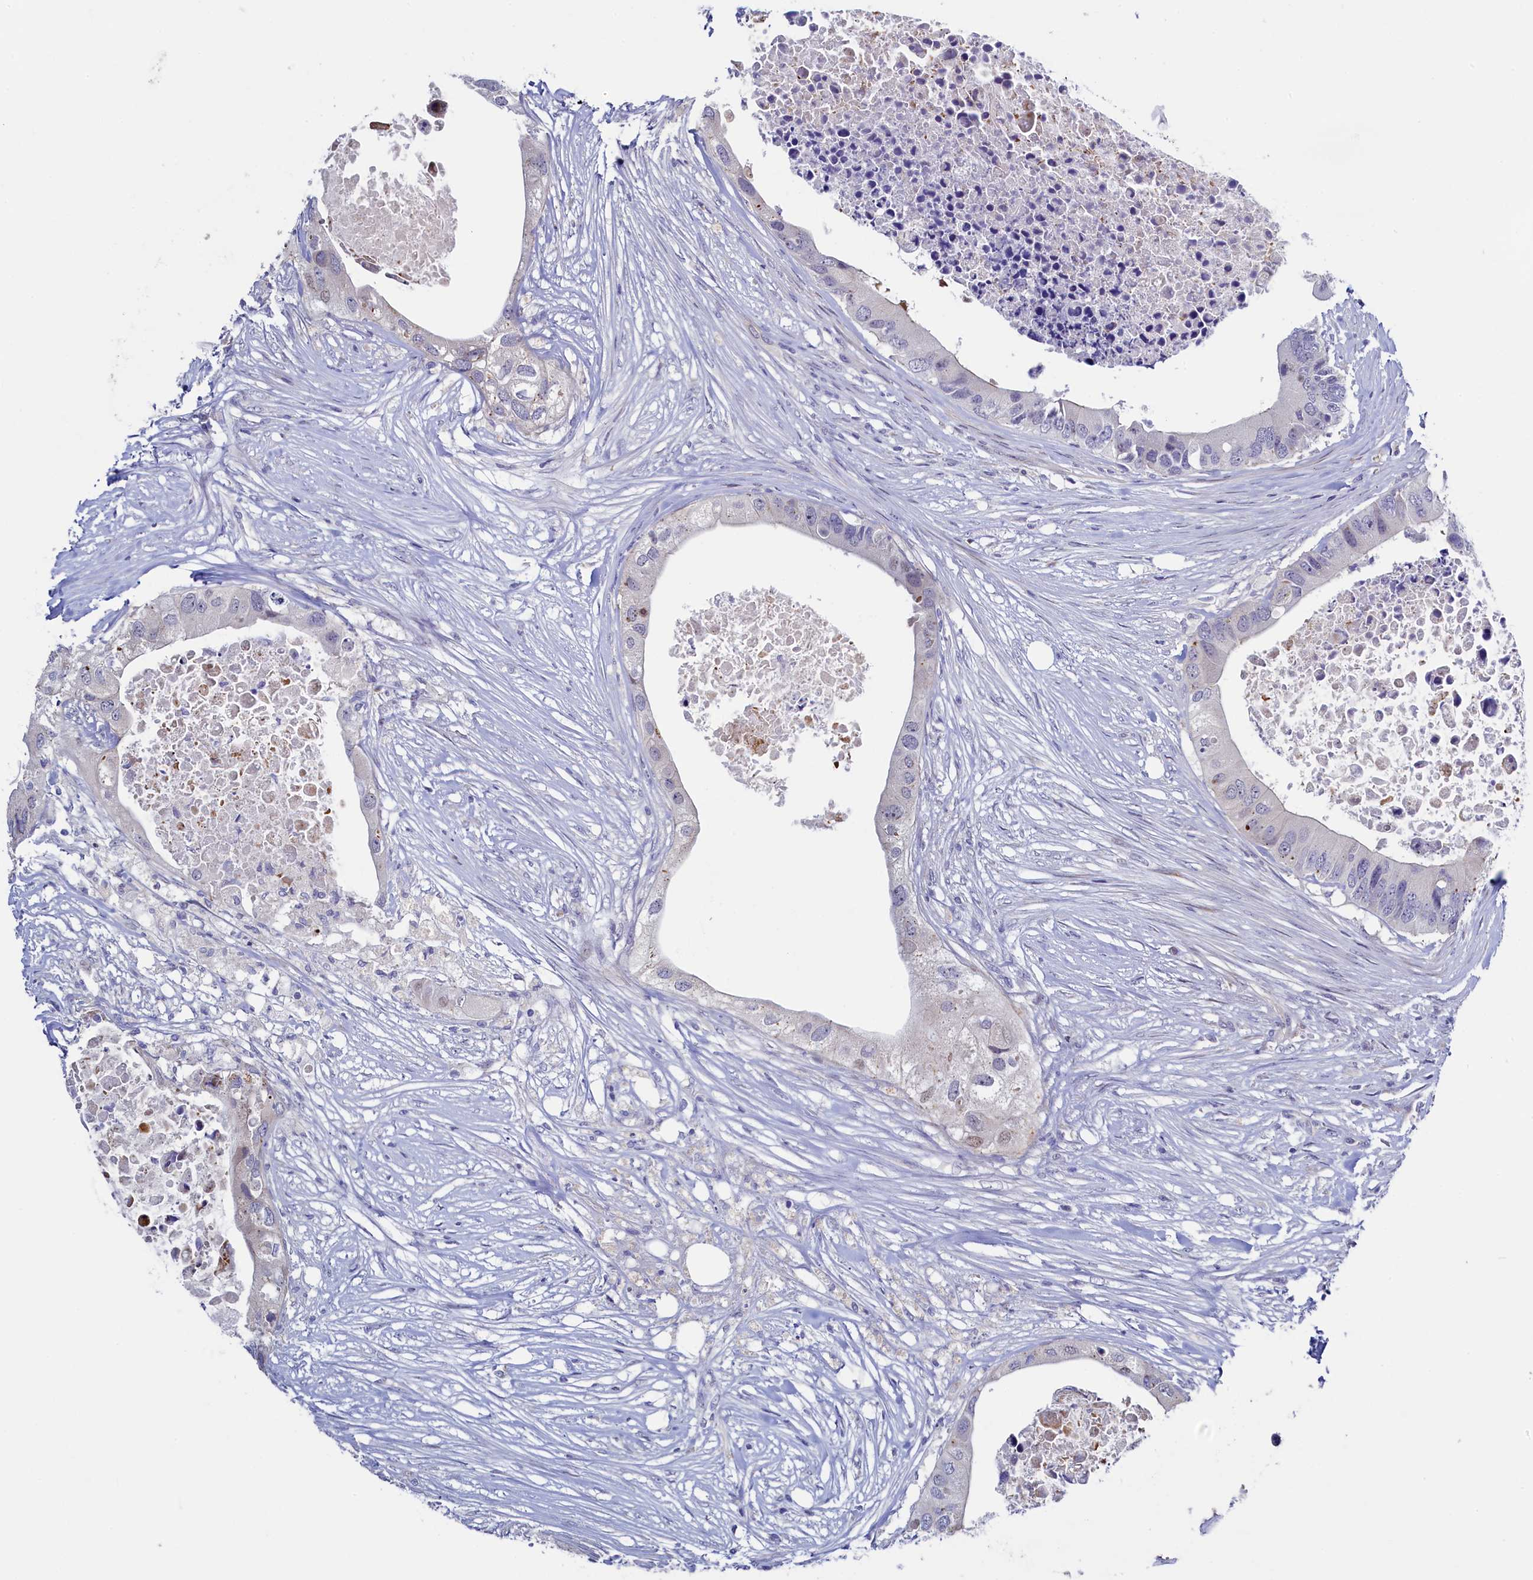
{"staining": {"intensity": "negative", "quantity": "none", "location": "none"}, "tissue": "colorectal cancer", "cell_type": "Tumor cells", "image_type": "cancer", "snomed": [{"axis": "morphology", "description": "Adenocarcinoma, NOS"}, {"axis": "topography", "description": "Colon"}], "caption": "Colorectal cancer (adenocarcinoma) stained for a protein using immunohistochemistry demonstrates no staining tumor cells.", "gene": "PIK3C3", "patient": {"sex": "male", "age": 71}}